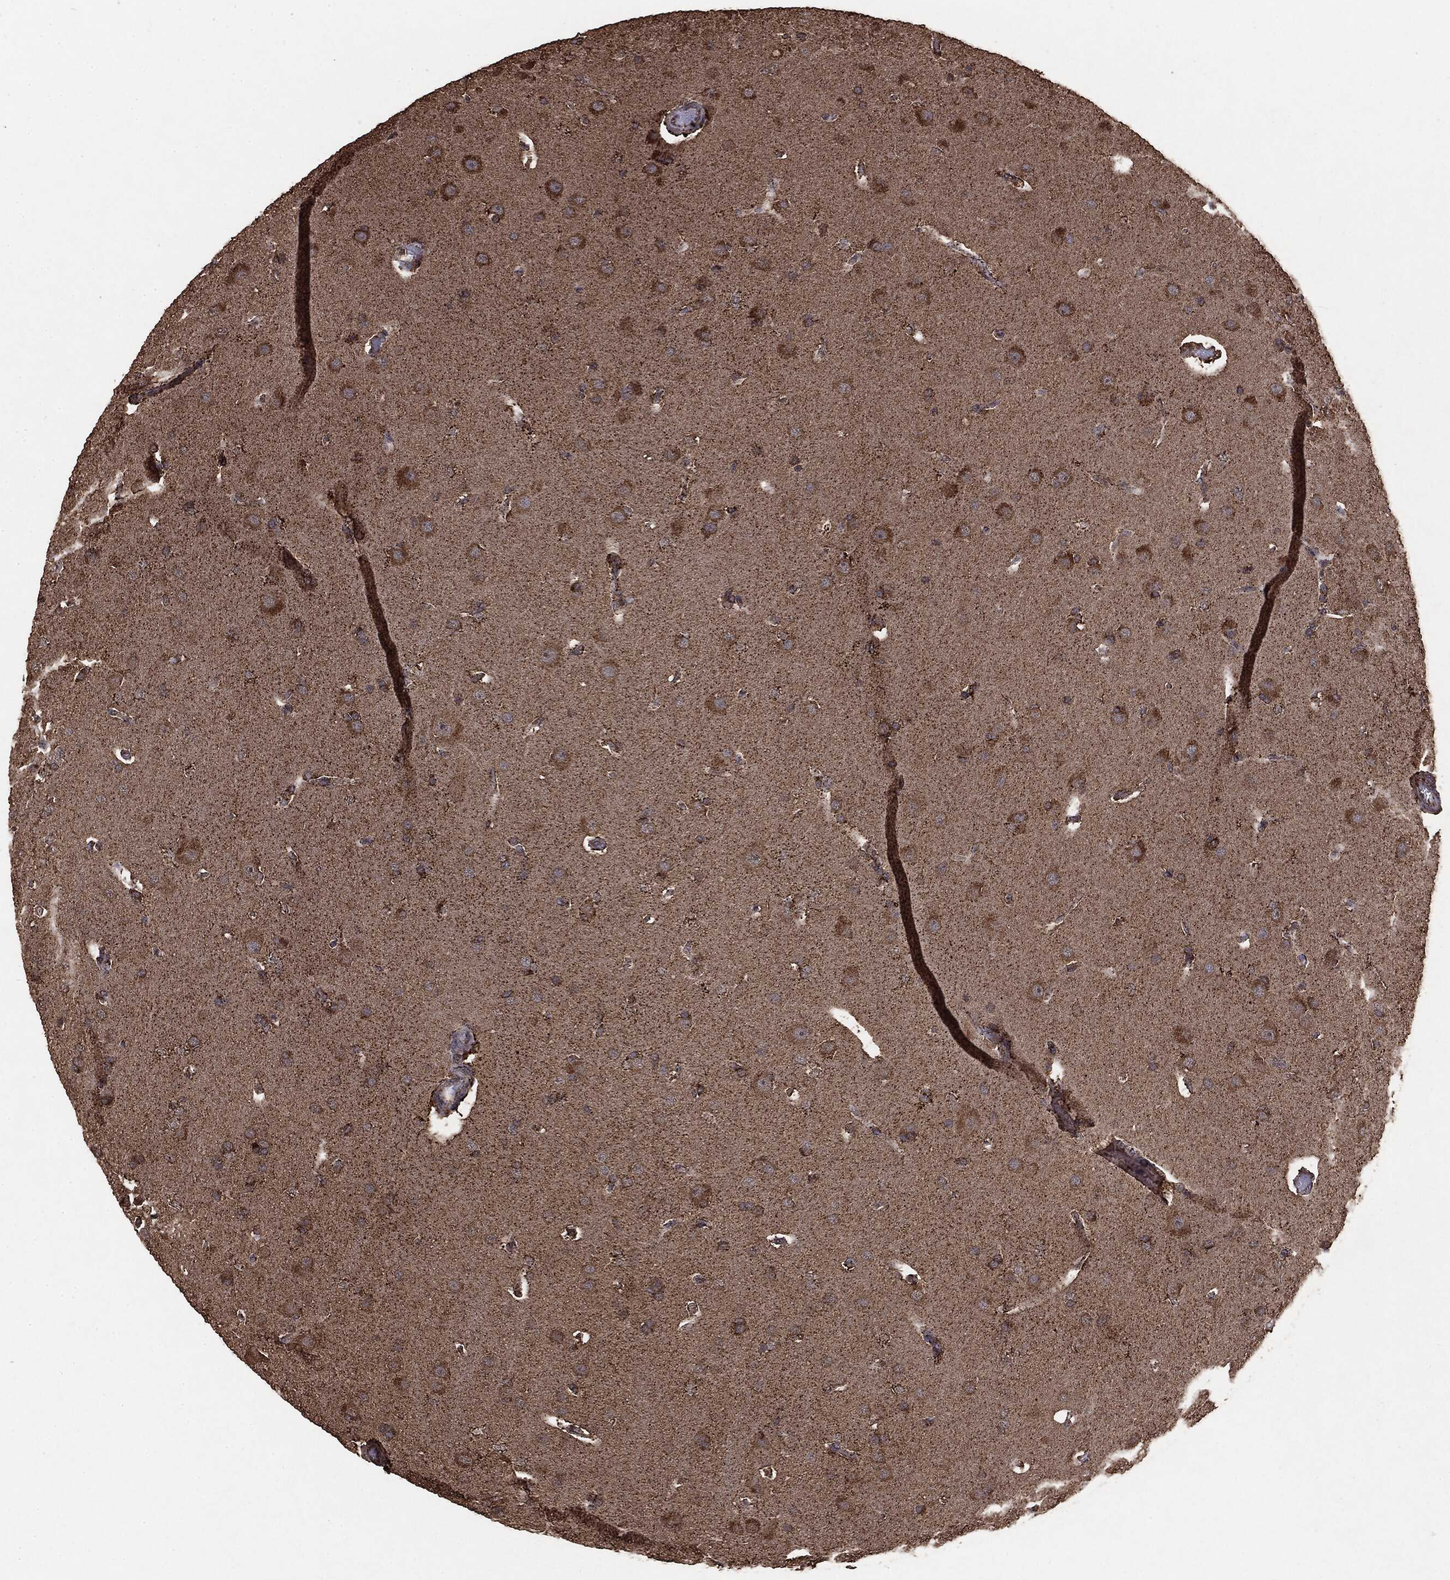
{"staining": {"intensity": "moderate", "quantity": ">75%", "location": "cytoplasmic/membranous"}, "tissue": "glioma", "cell_type": "Tumor cells", "image_type": "cancer", "snomed": [{"axis": "morphology", "description": "Glioma, malignant, Low grade"}, {"axis": "topography", "description": "Brain"}], "caption": "A brown stain shows moderate cytoplasmic/membranous expression of a protein in human glioma tumor cells.", "gene": "MTOR", "patient": {"sex": "male", "age": 41}}